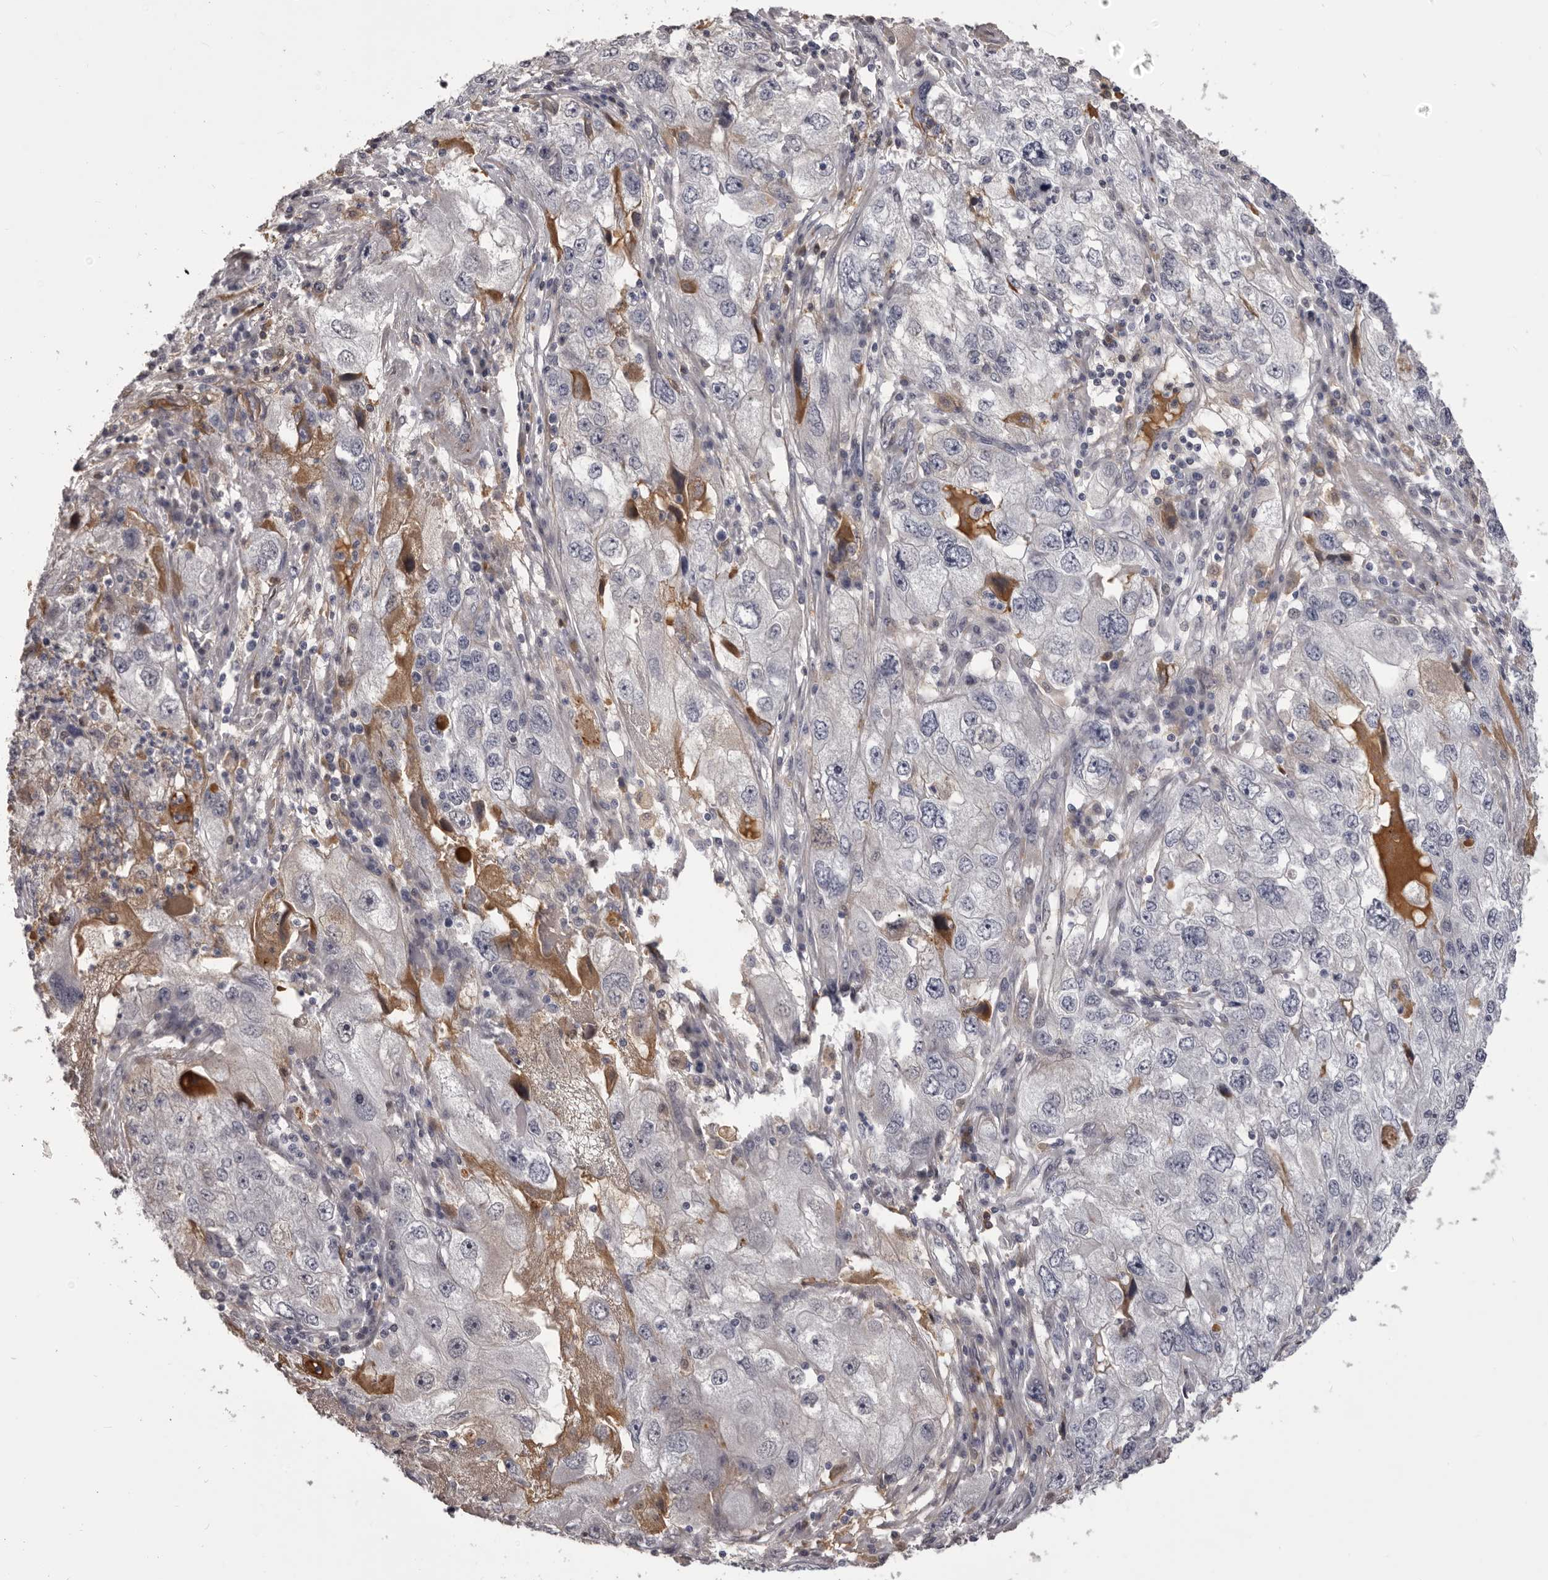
{"staining": {"intensity": "negative", "quantity": "none", "location": "none"}, "tissue": "endometrial cancer", "cell_type": "Tumor cells", "image_type": "cancer", "snomed": [{"axis": "morphology", "description": "Adenocarcinoma, NOS"}, {"axis": "topography", "description": "Endometrium"}], "caption": "A micrograph of human endometrial cancer is negative for staining in tumor cells.", "gene": "OTUD3", "patient": {"sex": "female", "age": 49}}